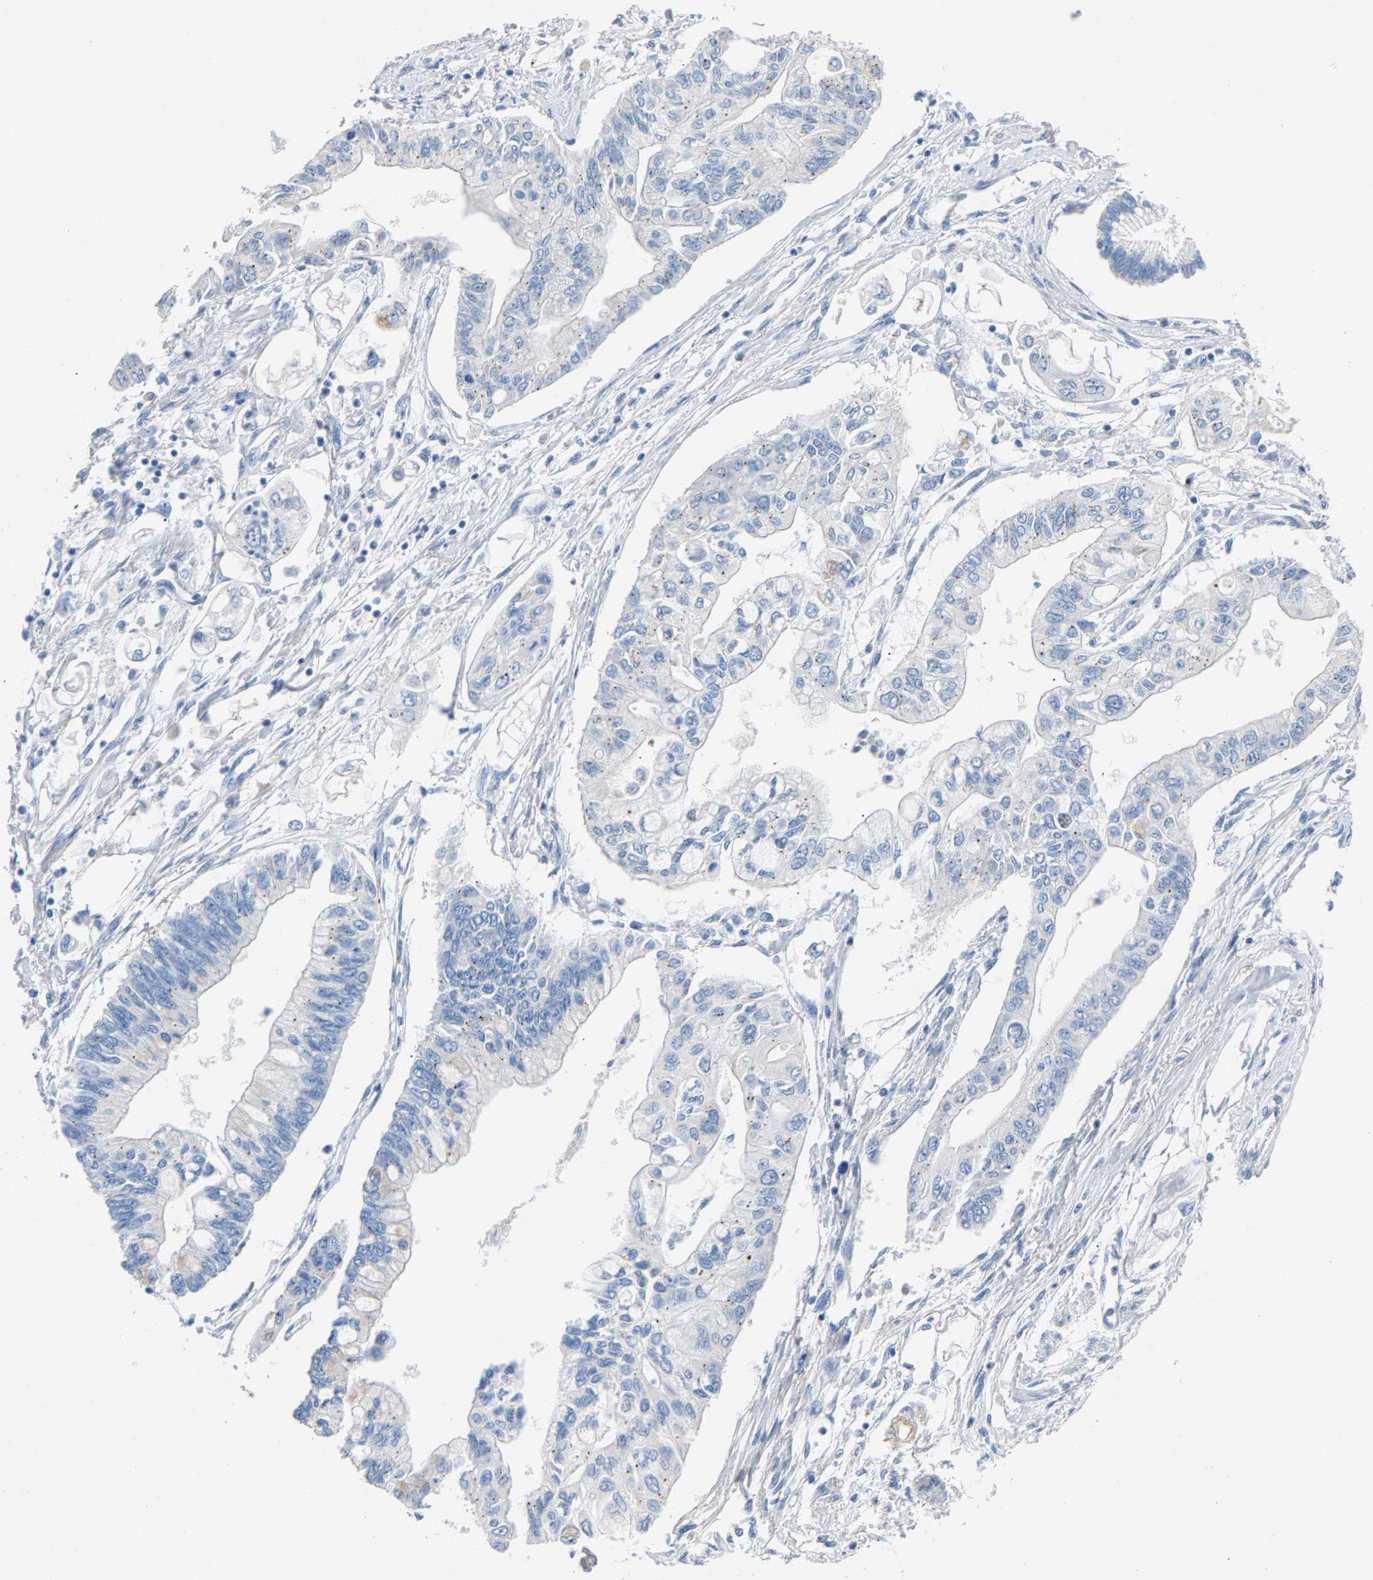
{"staining": {"intensity": "negative", "quantity": "none", "location": "none"}, "tissue": "pancreatic cancer", "cell_type": "Tumor cells", "image_type": "cancer", "snomed": [{"axis": "morphology", "description": "Adenocarcinoma, NOS"}, {"axis": "topography", "description": "Pancreas"}], "caption": "Tumor cells are negative for protein expression in human pancreatic cancer (adenocarcinoma).", "gene": "DNAAF5", "patient": {"sex": "female", "age": 77}}